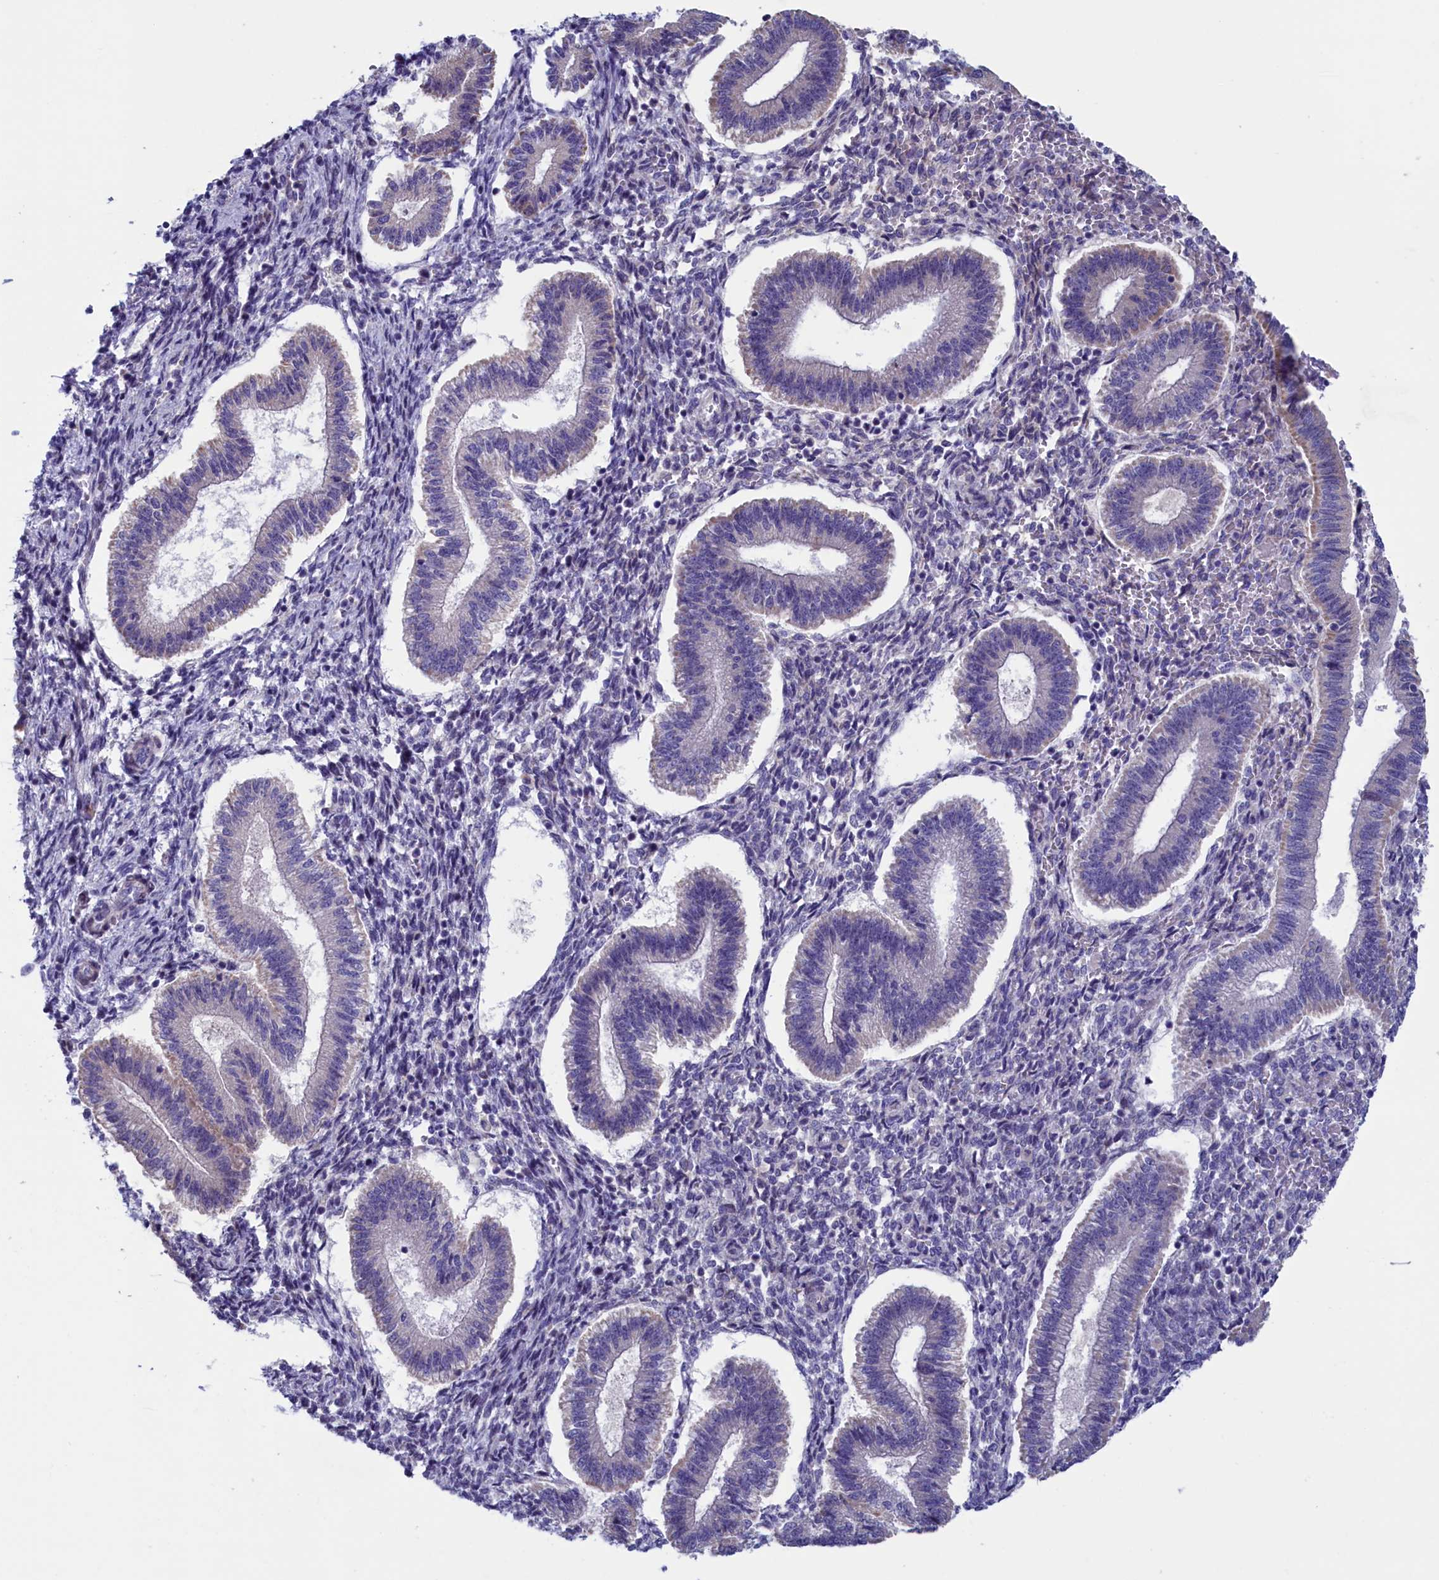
{"staining": {"intensity": "negative", "quantity": "none", "location": "none"}, "tissue": "endometrium", "cell_type": "Cells in endometrial stroma", "image_type": "normal", "snomed": [{"axis": "morphology", "description": "Normal tissue, NOS"}, {"axis": "topography", "description": "Endometrium"}], "caption": "An immunohistochemistry image of normal endometrium is shown. There is no staining in cells in endometrial stroma of endometrium. (DAB IHC with hematoxylin counter stain).", "gene": "NIBAN3", "patient": {"sex": "female", "age": 25}}